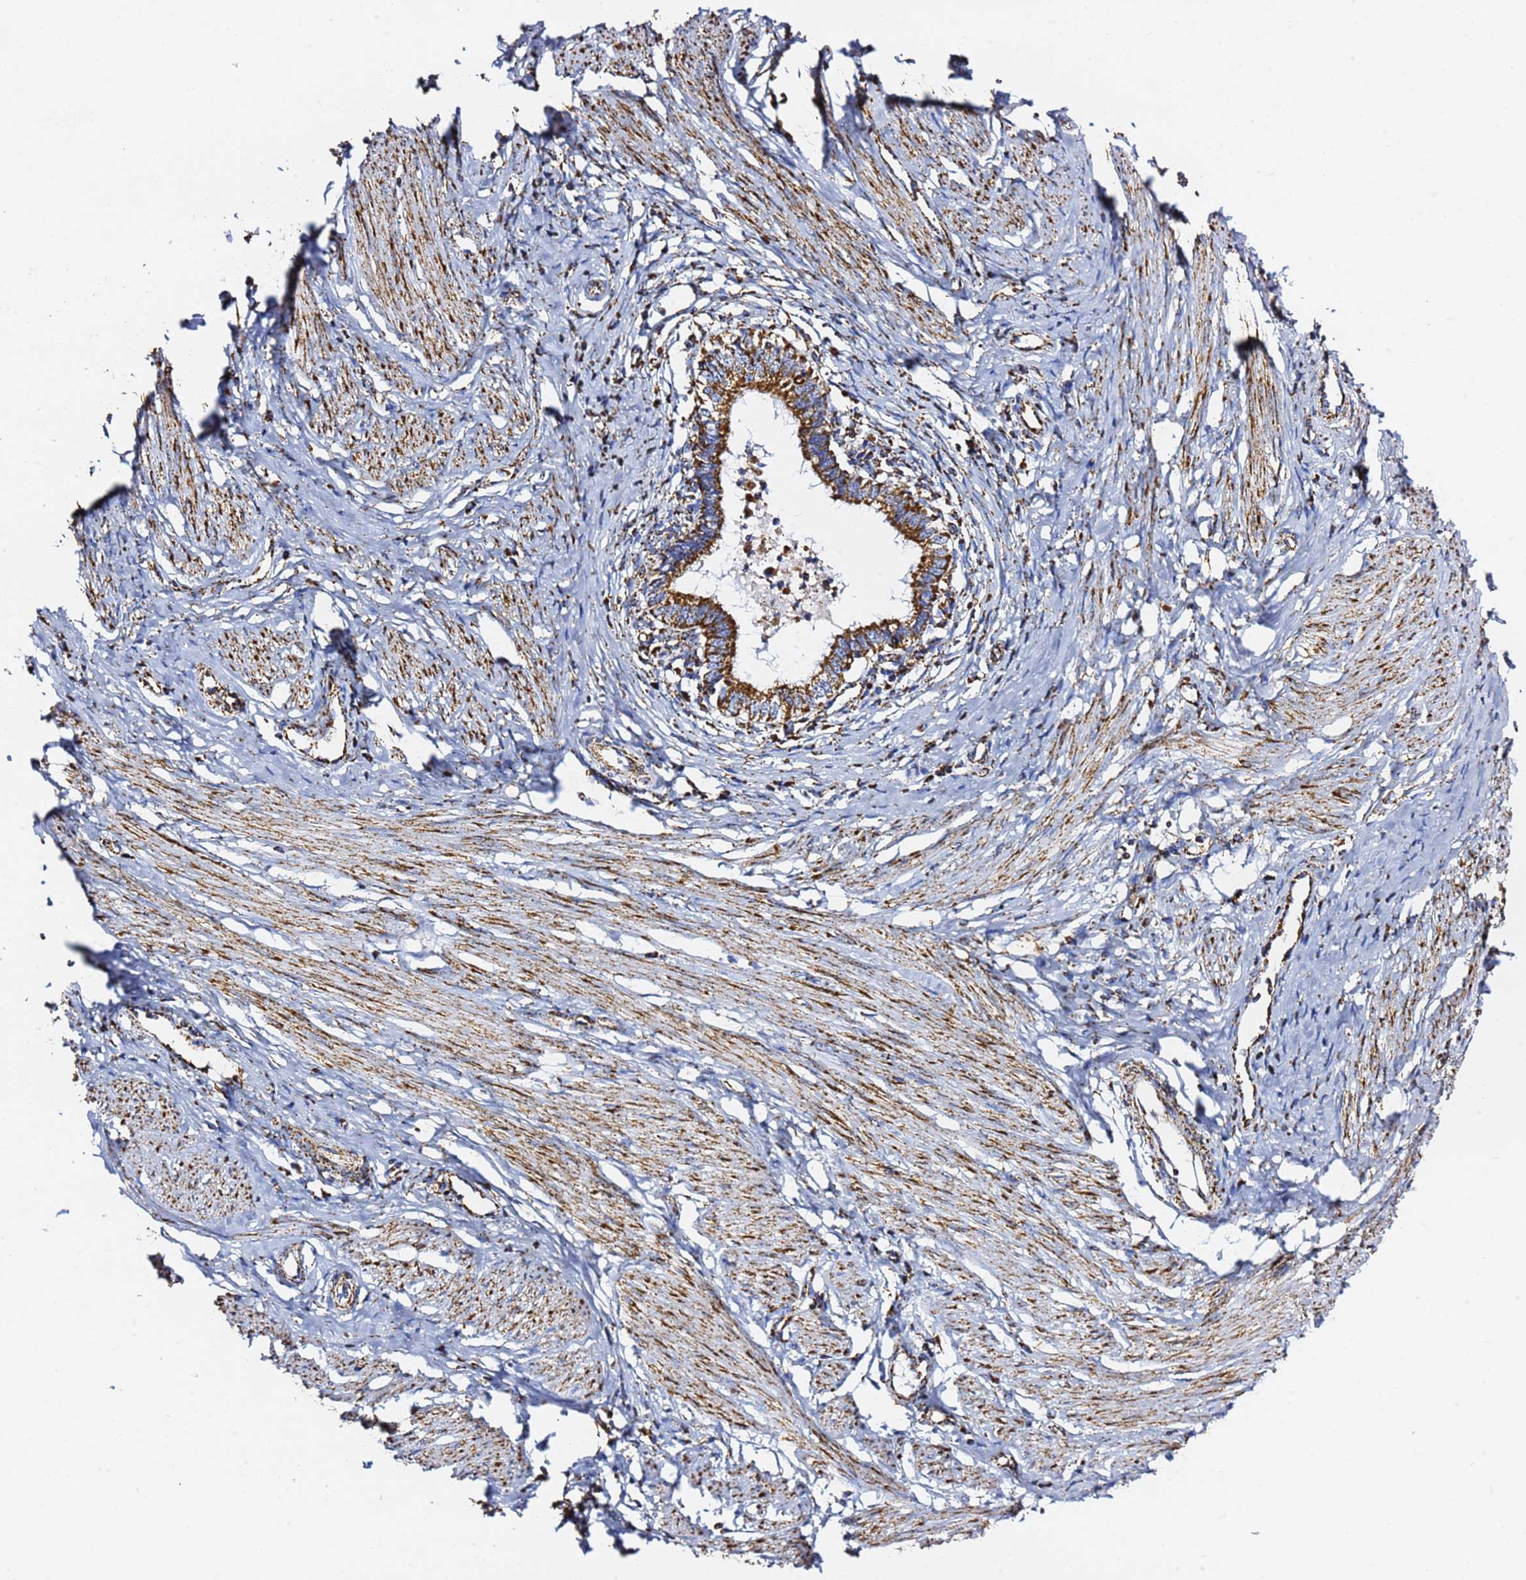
{"staining": {"intensity": "strong", "quantity": ">75%", "location": "cytoplasmic/membranous"}, "tissue": "cervical cancer", "cell_type": "Tumor cells", "image_type": "cancer", "snomed": [{"axis": "morphology", "description": "Adenocarcinoma, NOS"}, {"axis": "topography", "description": "Cervix"}], "caption": "An IHC micrograph of tumor tissue is shown. Protein staining in brown labels strong cytoplasmic/membranous positivity in cervical cancer (adenocarcinoma) within tumor cells.", "gene": "PHB2", "patient": {"sex": "female", "age": 36}}